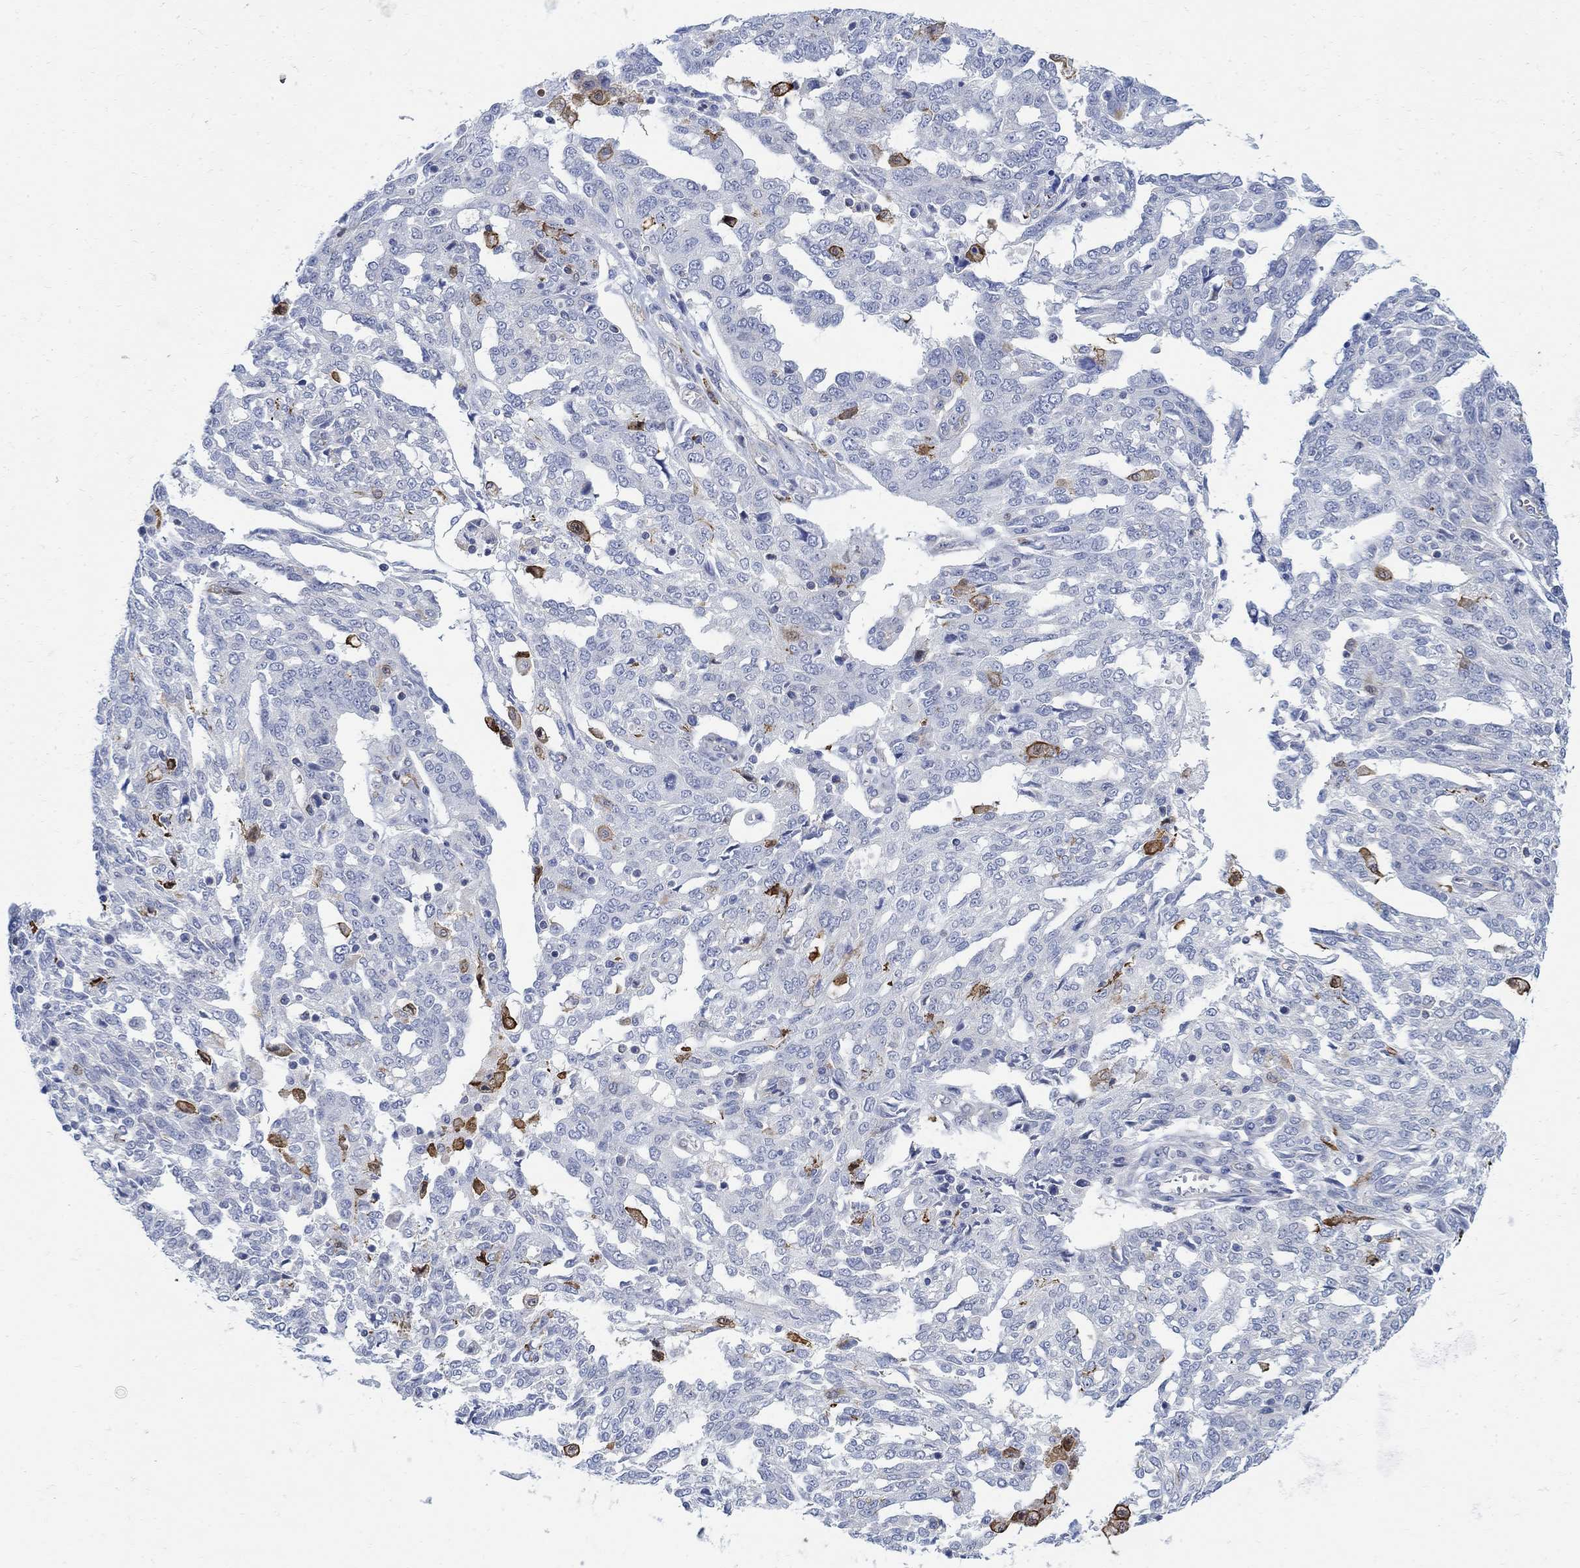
{"staining": {"intensity": "strong", "quantity": "<25%", "location": "cytoplasmic/membranous"}, "tissue": "ovarian cancer", "cell_type": "Tumor cells", "image_type": "cancer", "snomed": [{"axis": "morphology", "description": "Cystadenocarcinoma, serous, NOS"}, {"axis": "topography", "description": "Ovary"}], "caption": "Human serous cystadenocarcinoma (ovarian) stained for a protein (brown) shows strong cytoplasmic/membranous positive positivity in approximately <25% of tumor cells.", "gene": "PHF21B", "patient": {"sex": "female", "age": 67}}